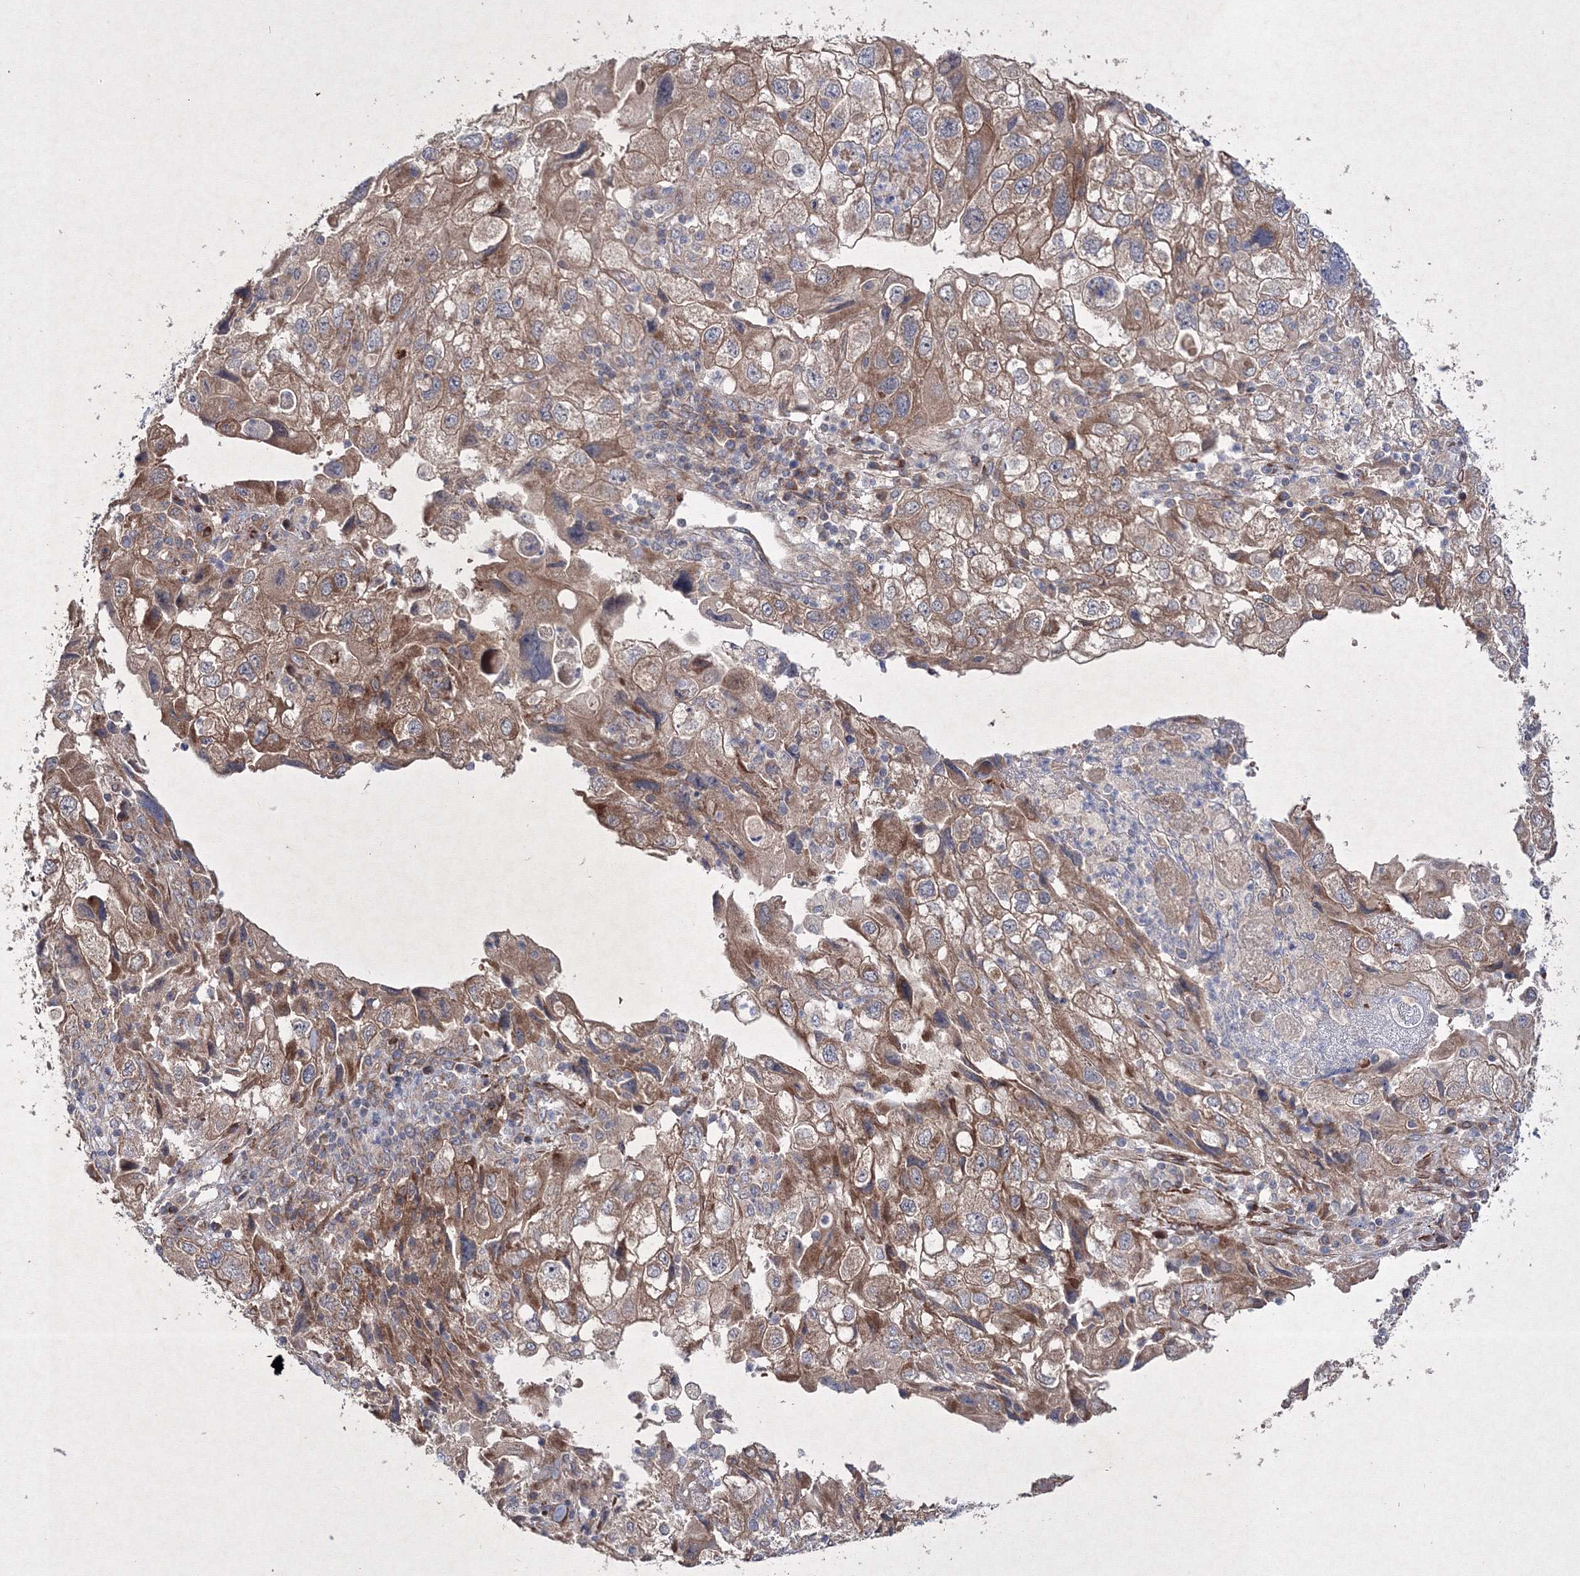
{"staining": {"intensity": "moderate", "quantity": ">75%", "location": "cytoplasmic/membranous"}, "tissue": "endometrial cancer", "cell_type": "Tumor cells", "image_type": "cancer", "snomed": [{"axis": "morphology", "description": "Adenocarcinoma, NOS"}, {"axis": "topography", "description": "Endometrium"}], "caption": "IHC of adenocarcinoma (endometrial) shows medium levels of moderate cytoplasmic/membranous expression in approximately >75% of tumor cells.", "gene": "GFM1", "patient": {"sex": "female", "age": 49}}